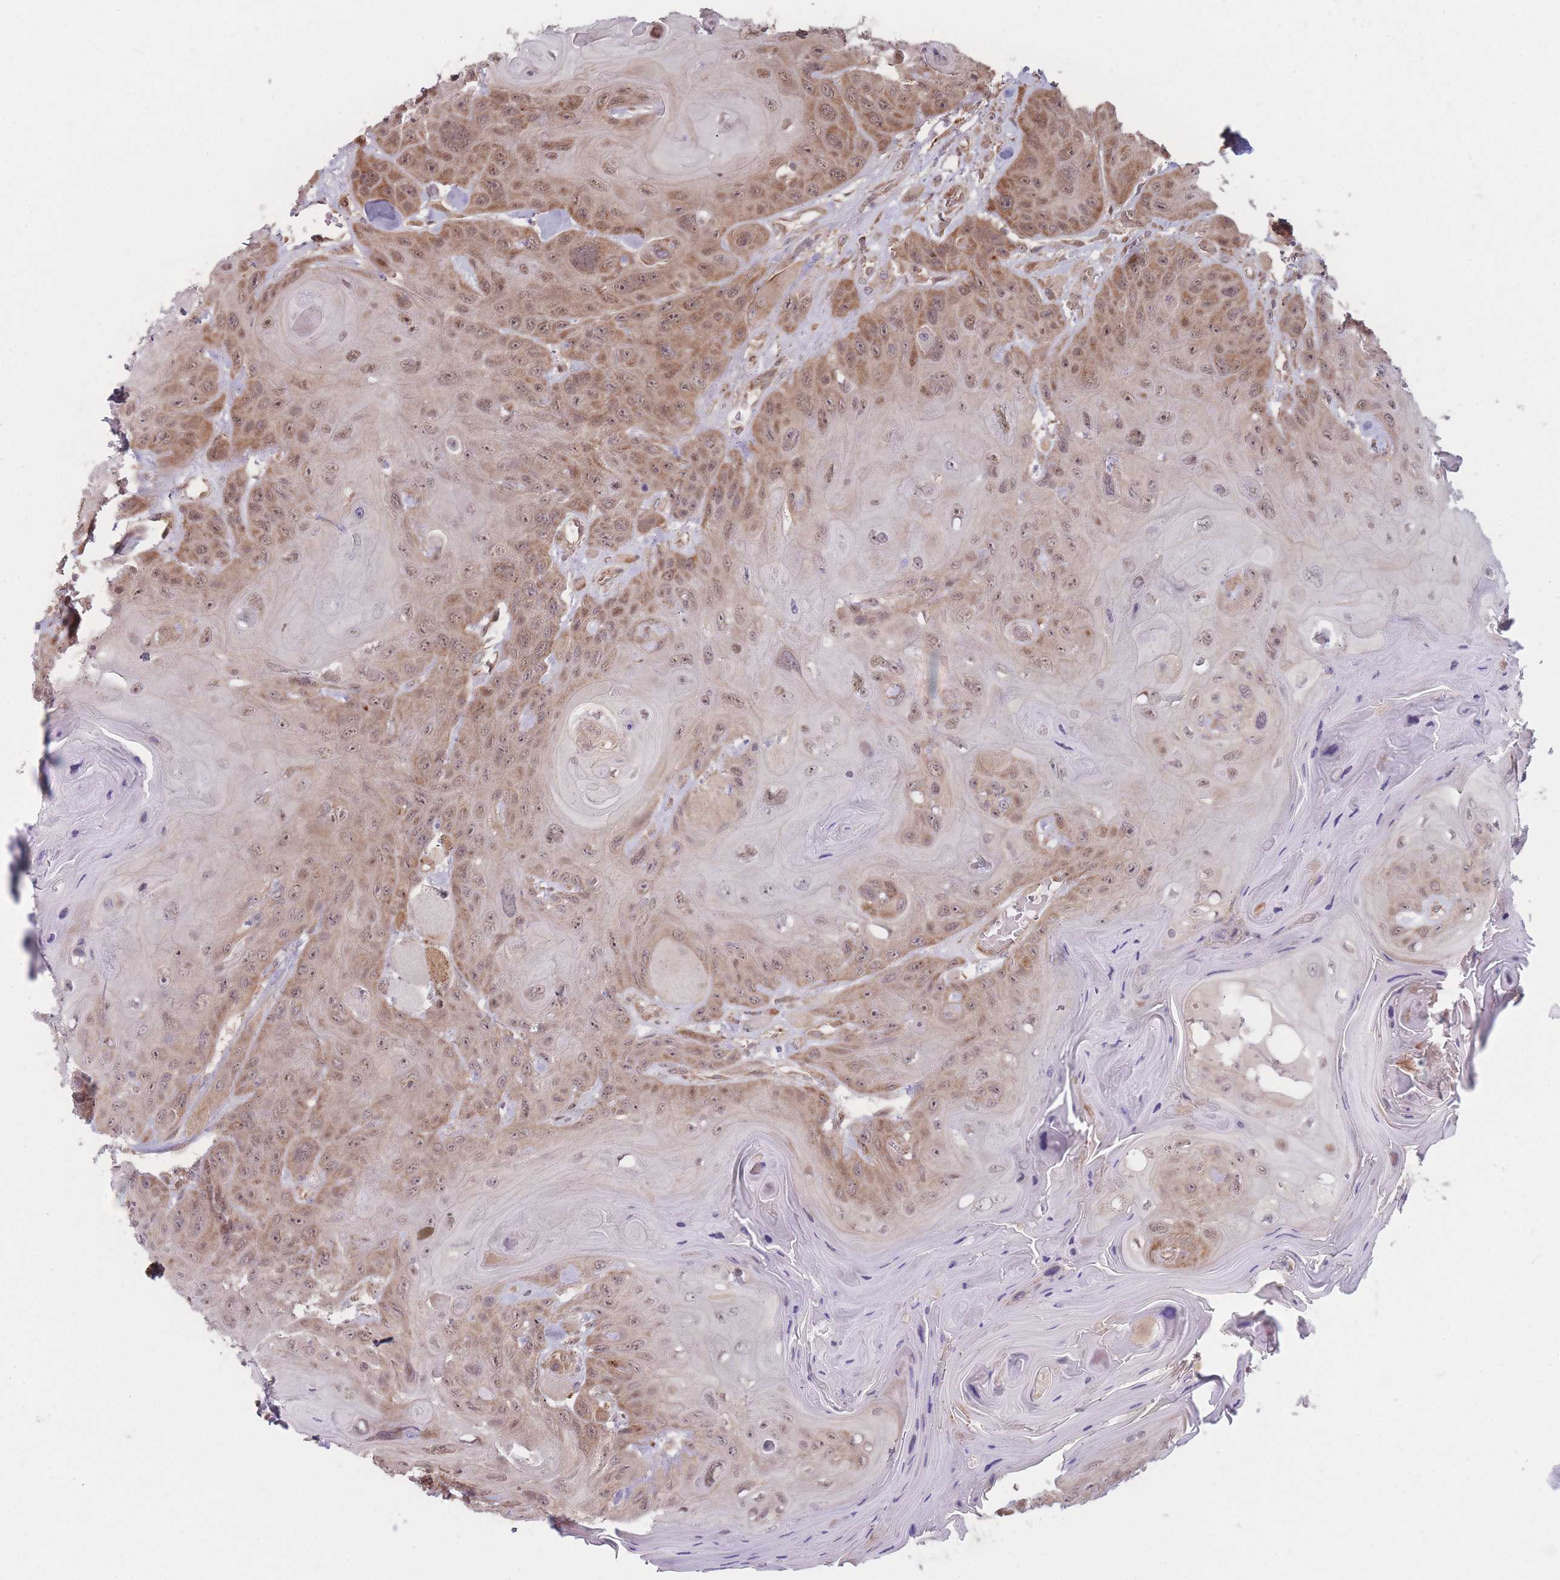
{"staining": {"intensity": "moderate", "quantity": ">75%", "location": "cytoplasmic/membranous,nuclear"}, "tissue": "head and neck cancer", "cell_type": "Tumor cells", "image_type": "cancer", "snomed": [{"axis": "morphology", "description": "Squamous cell carcinoma, NOS"}, {"axis": "topography", "description": "Head-Neck"}], "caption": "Brown immunohistochemical staining in head and neck squamous cell carcinoma exhibits moderate cytoplasmic/membranous and nuclear staining in approximately >75% of tumor cells.", "gene": "RPS18", "patient": {"sex": "female", "age": 59}}